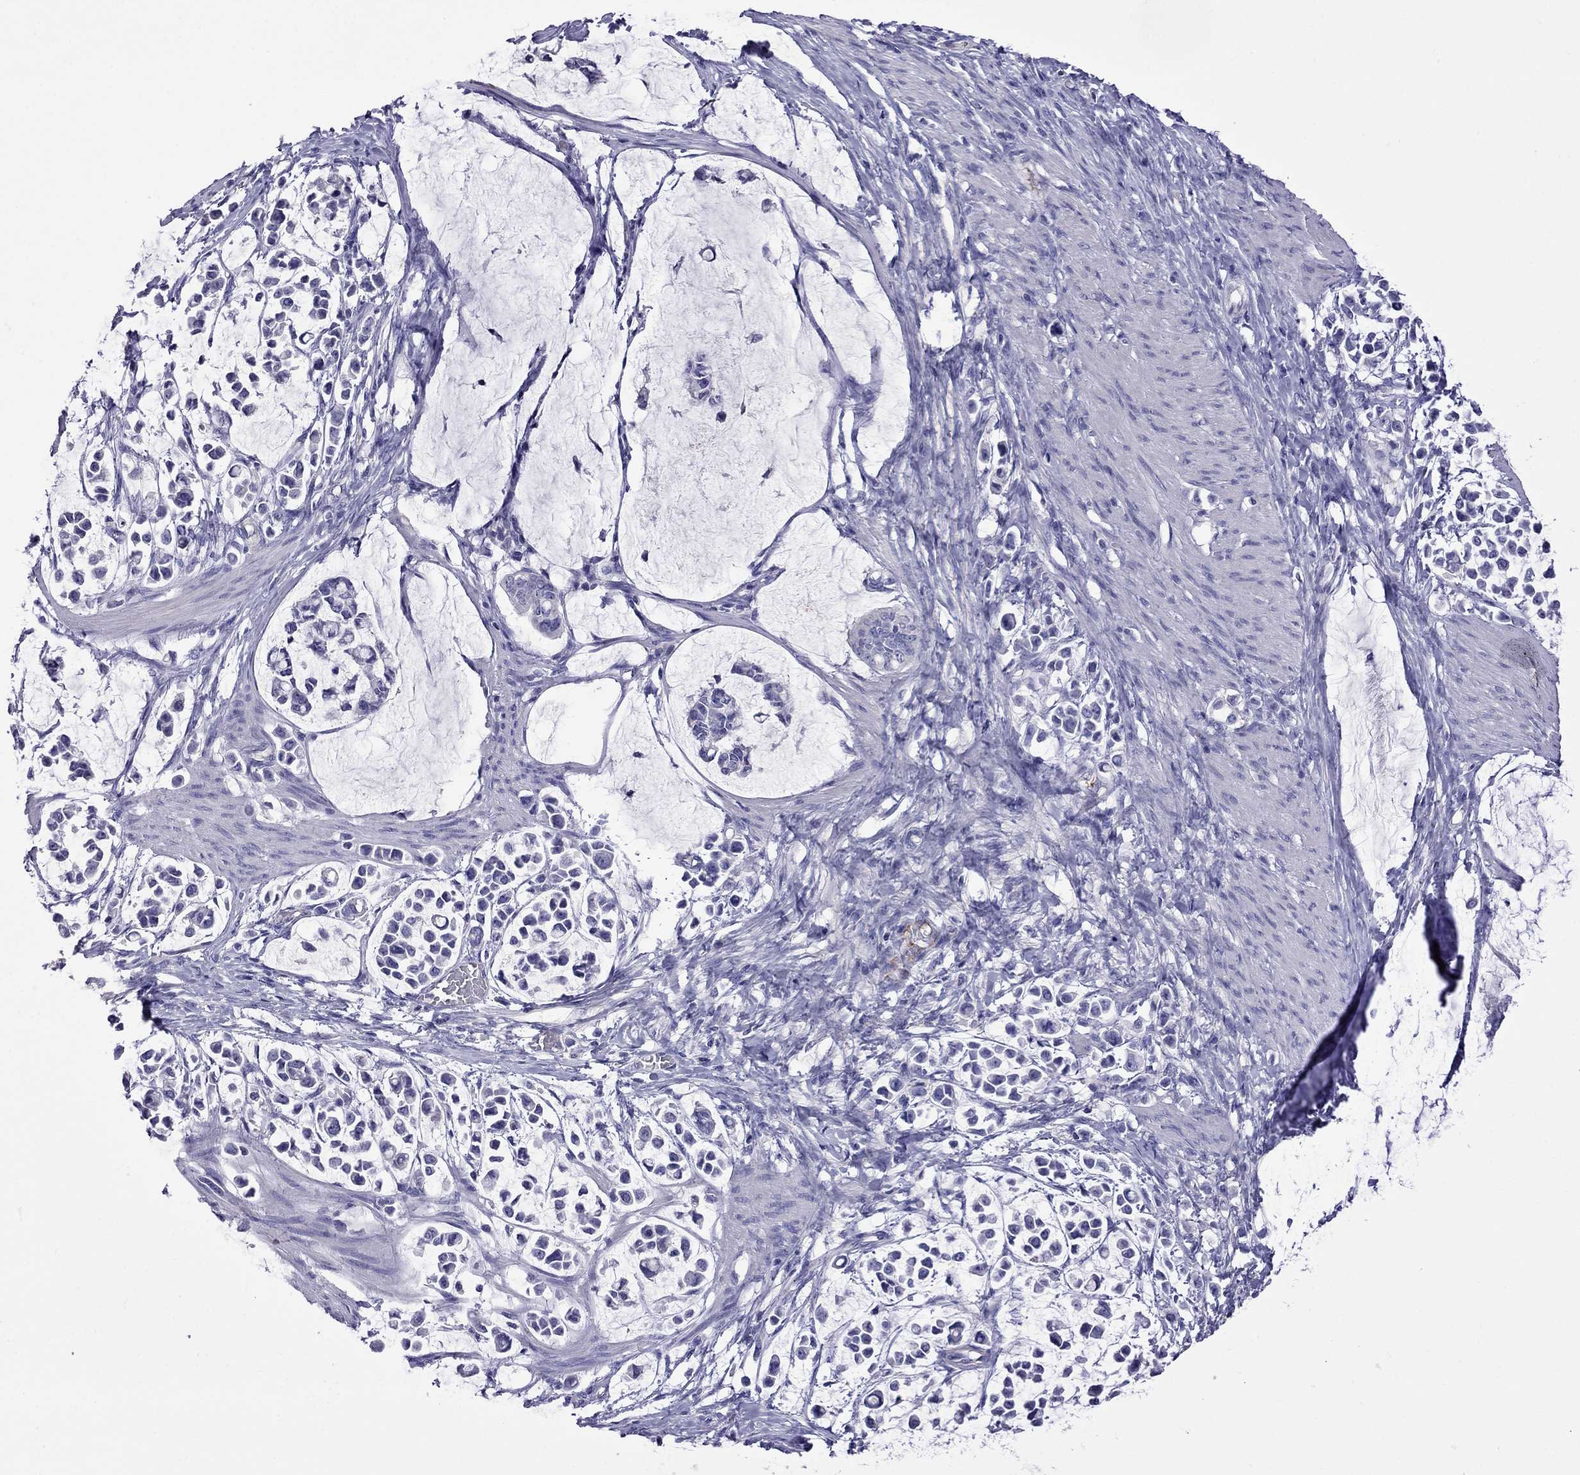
{"staining": {"intensity": "negative", "quantity": "none", "location": "none"}, "tissue": "stomach cancer", "cell_type": "Tumor cells", "image_type": "cancer", "snomed": [{"axis": "morphology", "description": "Adenocarcinoma, NOS"}, {"axis": "topography", "description": "Stomach"}], "caption": "Tumor cells are negative for brown protein staining in stomach adenocarcinoma.", "gene": "STAR", "patient": {"sex": "male", "age": 82}}